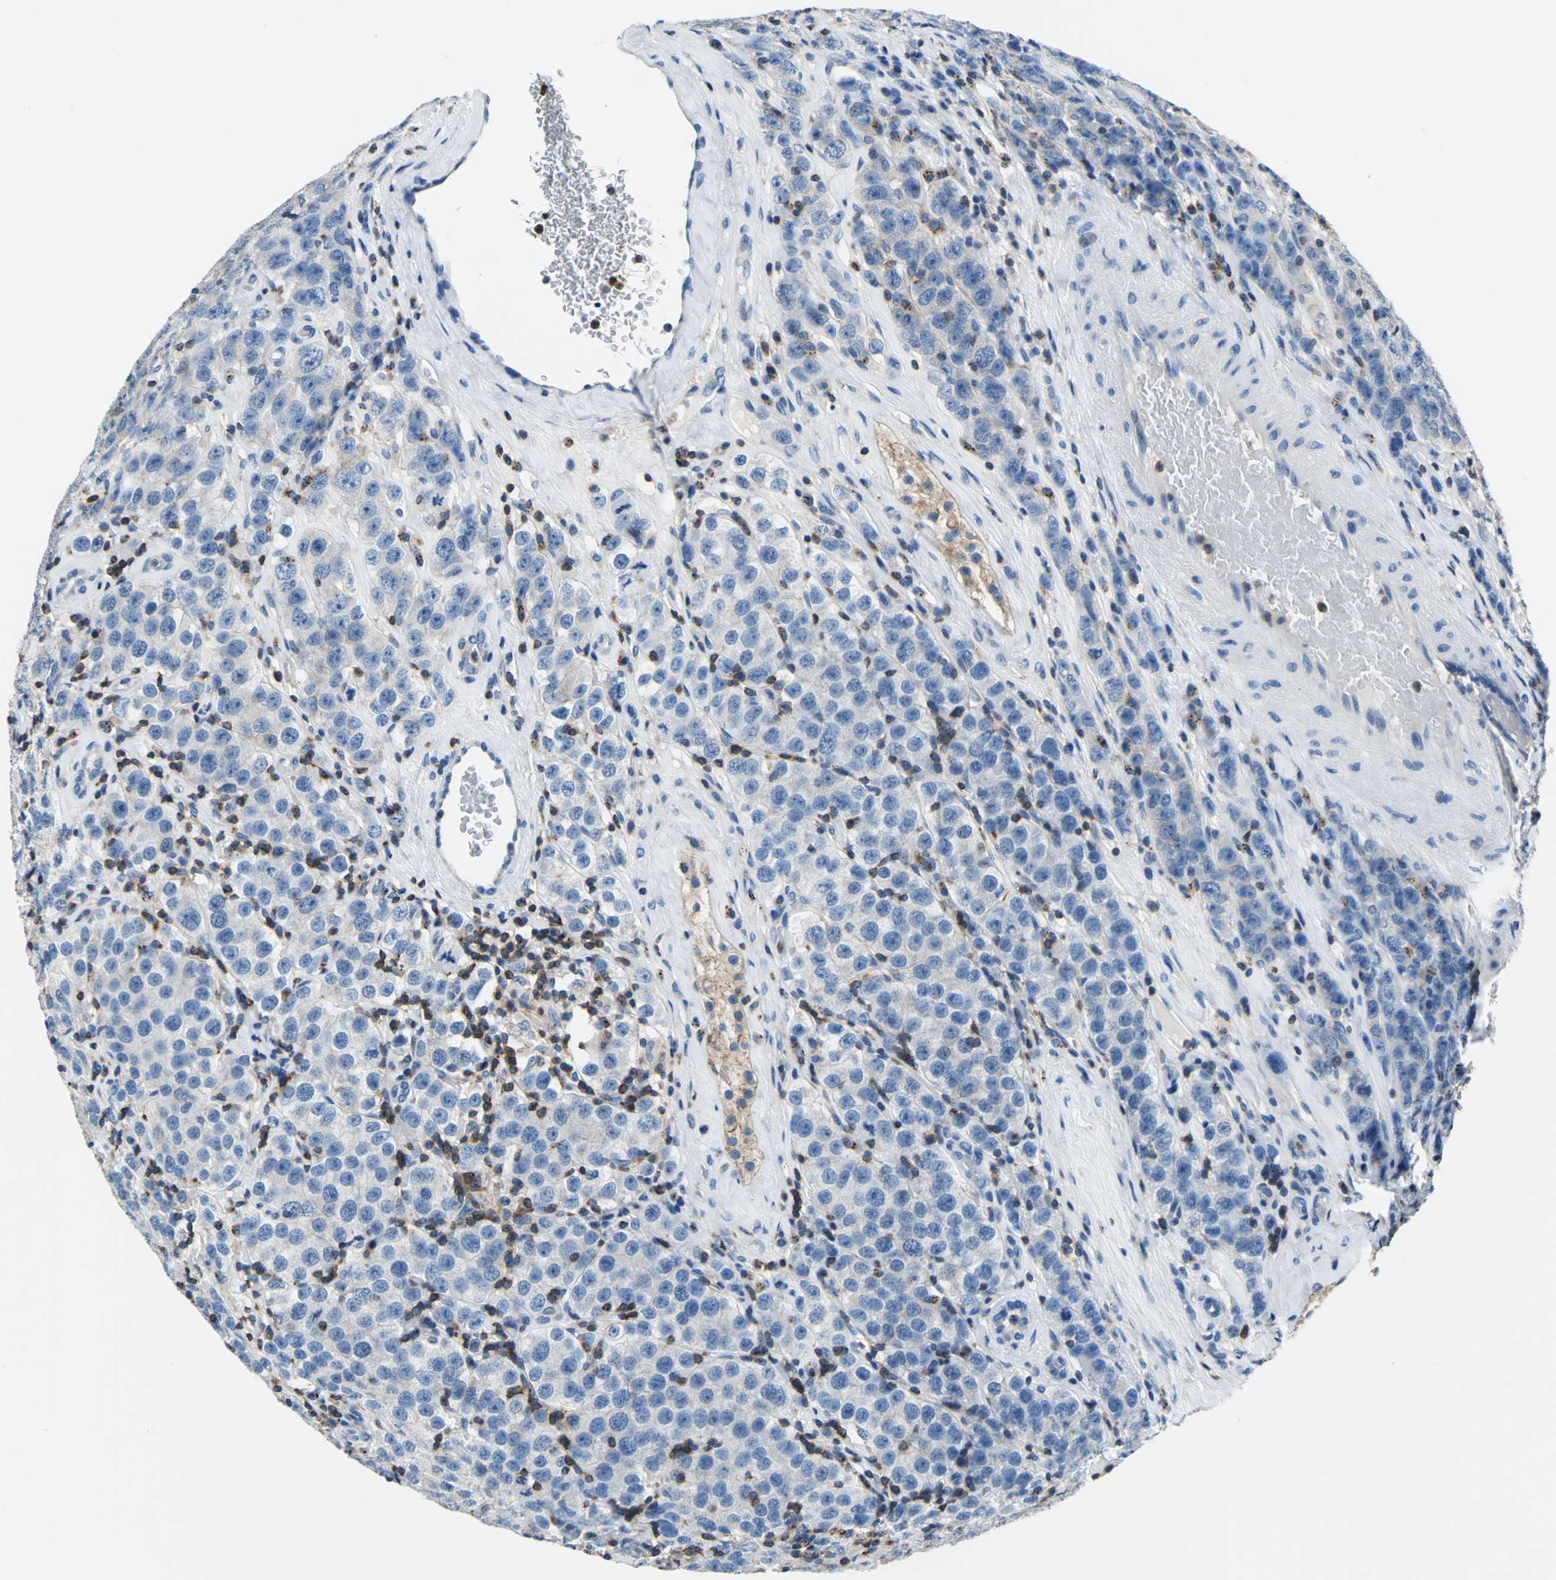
{"staining": {"intensity": "negative", "quantity": "none", "location": "none"}, "tissue": "testis cancer", "cell_type": "Tumor cells", "image_type": "cancer", "snomed": [{"axis": "morphology", "description": "Seminoma, NOS"}, {"axis": "topography", "description": "Testis"}], "caption": "This is an immunohistochemistry histopathology image of human testis cancer (seminoma). There is no staining in tumor cells.", "gene": "SEPTIN6", "patient": {"sex": "male", "age": 52}}